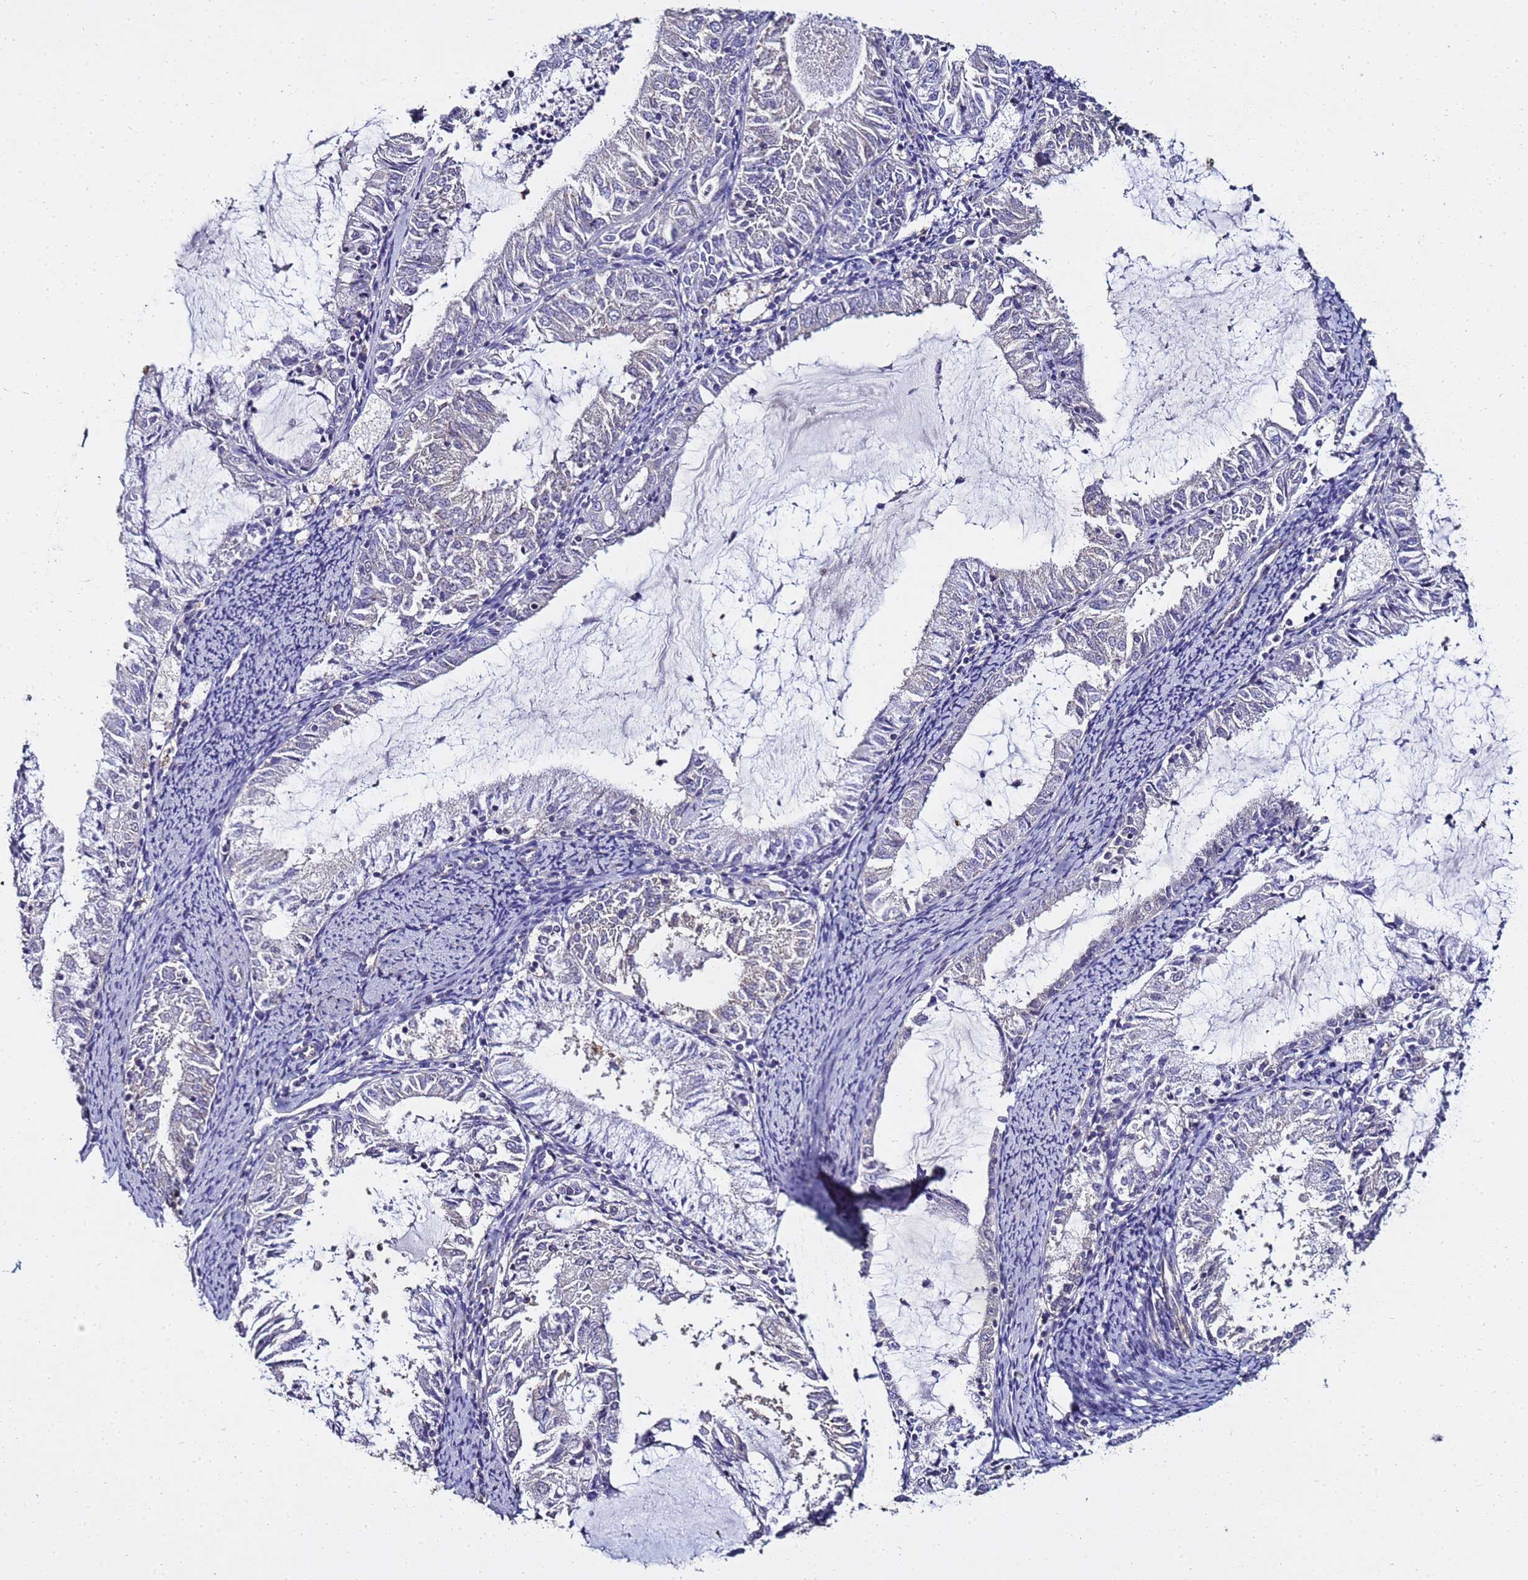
{"staining": {"intensity": "negative", "quantity": "none", "location": "none"}, "tissue": "endometrial cancer", "cell_type": "Tumor cells", "image_type": "cancer", "snomed": [{"axis": "morphology", "description": "Adenocarcinoma, NOS"}, {"axis": "topography", "description": "Endometrium"}], "caption": "Image shows no protein staining in tumor cells of adenocarcinoma (endometrial) tissue. The staining was performed using DAB (3,3'-diaminobenzidine) to visualize the protein expression in brown, while the nuclei were stained in blue with hematoxylin (Magnification: 20x).", "gene": "ENOPH1", "patient": {"sex": "female", "age": 57}}